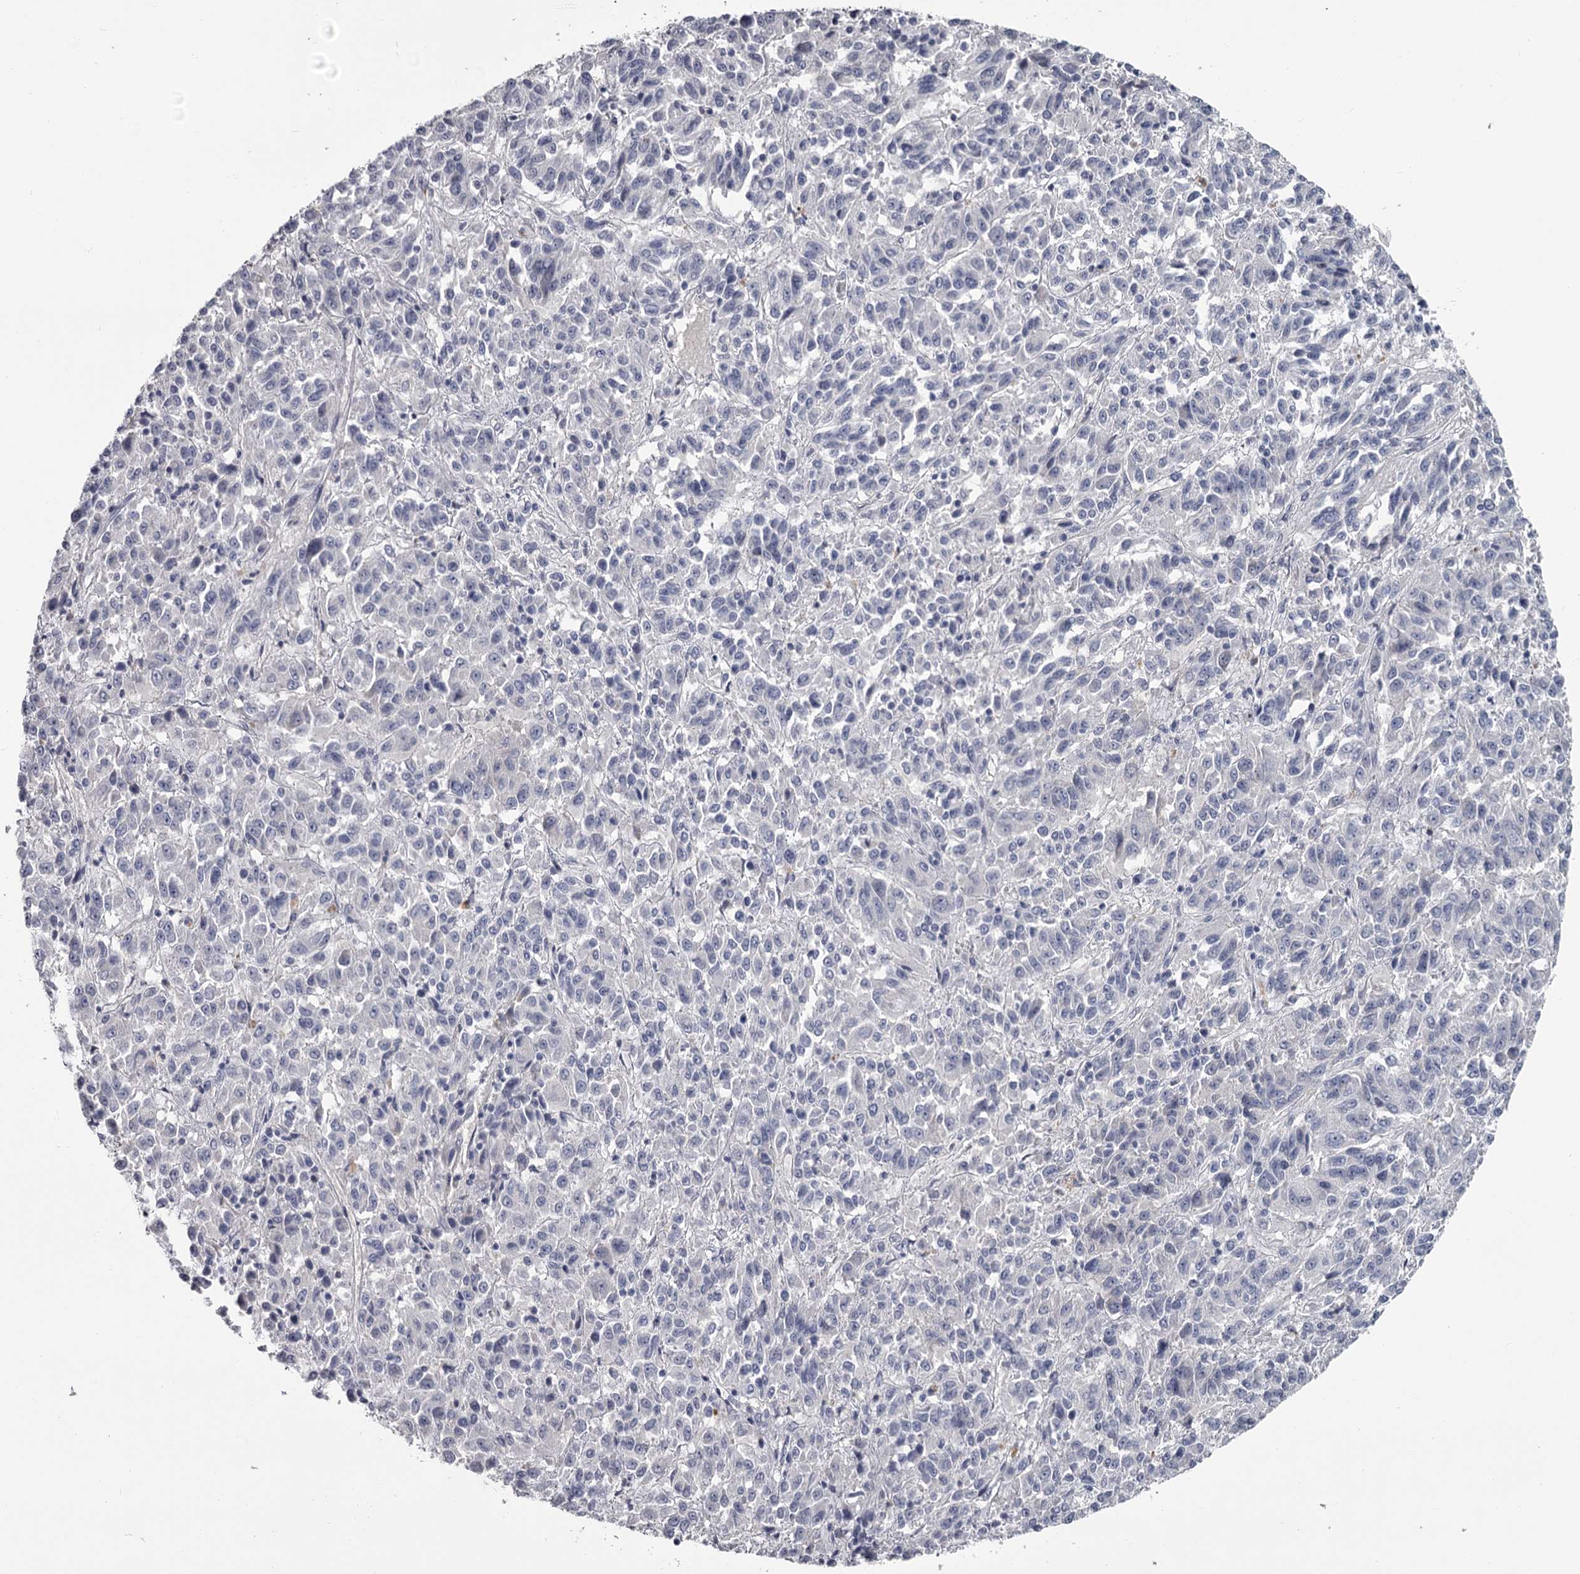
{"staining": {"intensity": "negative", "quantity": "none", "location": "none"}, "tissue": "melanoma", "cell_type": "Tumor cells", "image_type": "cancer", "snomed": [{"axis": "morphology", "description": "Malignant melanoma, Metastatic site"}, {"axis": "topography", "description": "Lung"}], "caption": "DAB (3,3'-diaminobenzidine) immunohistochemical staining of malignant melanoma (metastatic site) reveals no significant expression in tumor cells. The staining is performed using DAB brown chromogen with nuclei counter-stained in using hematoxylin.", "gene": "DAO", "patient": {"sex": "male", "age": 64}}